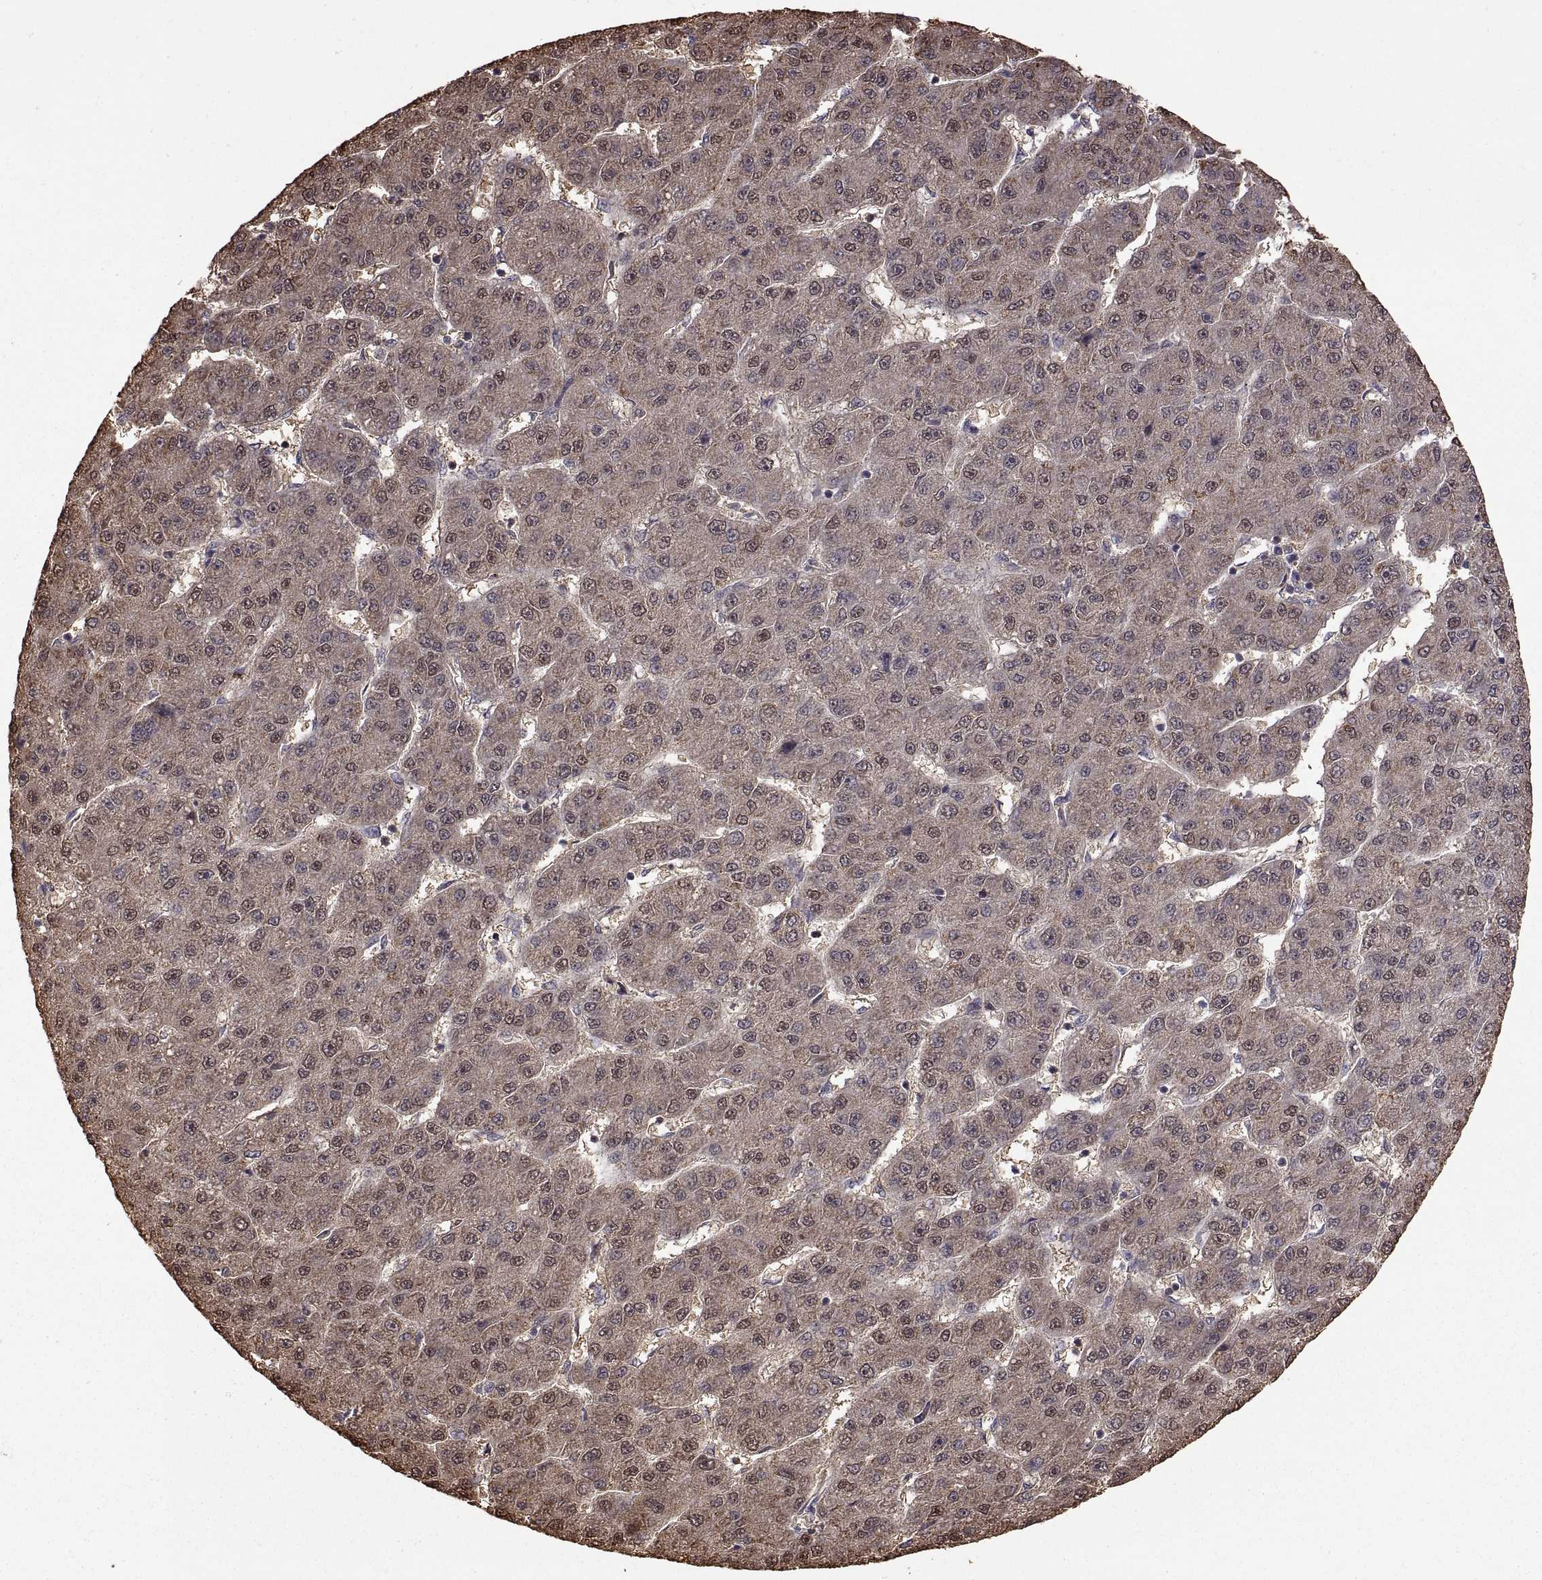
{"staining": {"intensity": "weak", "quantity": ">75%", "location": "cytoplasmic/membranous"}, "tissue": "liver cancer", "cell_type": "Tumor cells", "image_type": "cancer", "snomed": [{"axis": "morphology", "description": "Carcinoma, Hepatocellular, NOS"}, {"axis": "topography", "description": "Liver"}], "caption": "Liver hepatocellular carcinoma stained with a brown dye reveals weak cytoplasmic/membranous positive expression in about >75% of tumor cells.", "gene": "ZNRF2", "patient": {"sex": "male", "age": 67}}